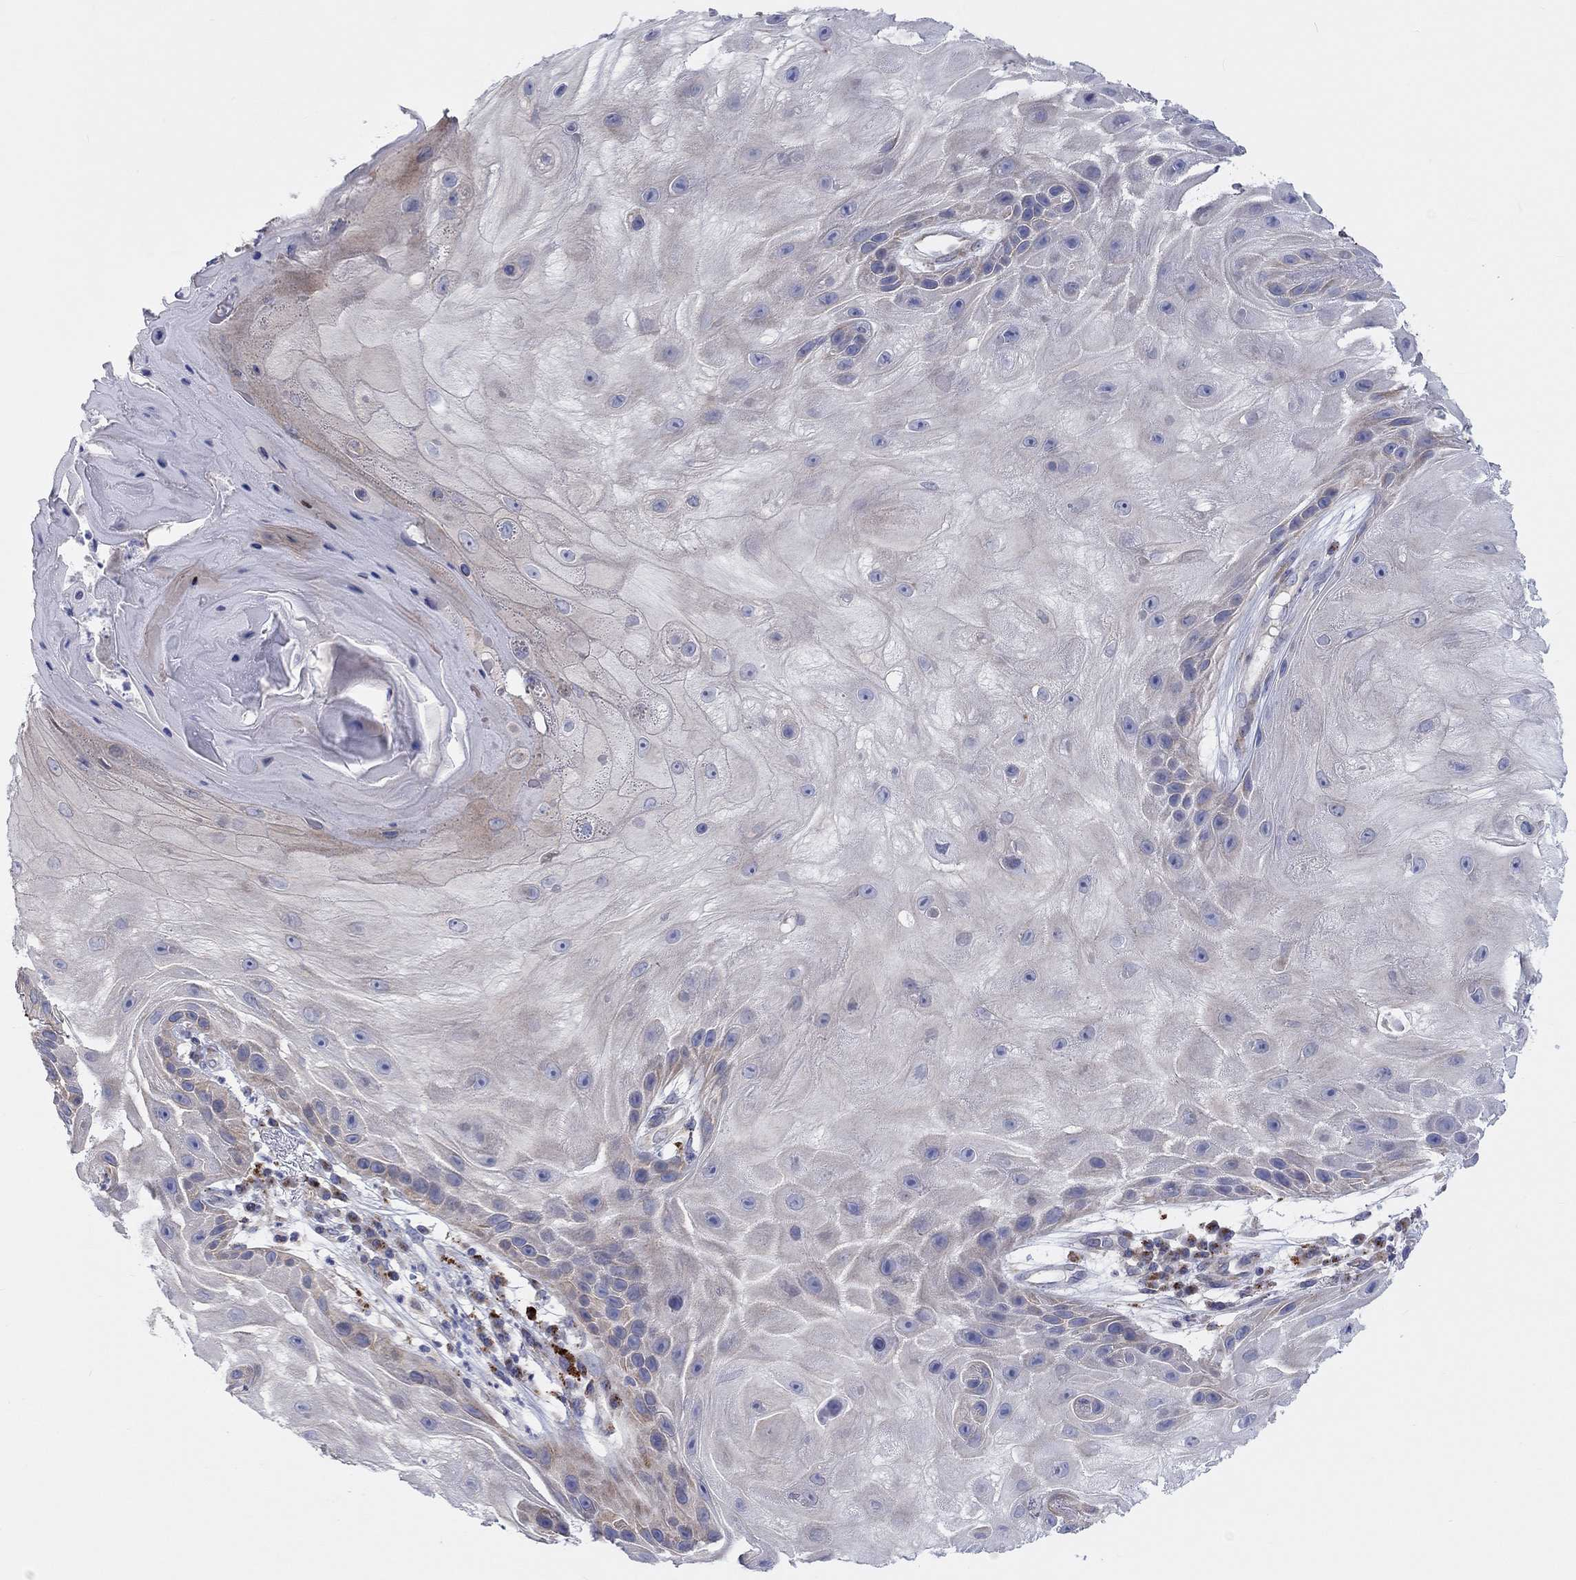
{"staining": {"intensity": "weak", "quantity": "<25%", "location": "cytoplasmic/membranous"}, "tissue": "skin cancer", "cell_type": "Tumor cells", "image_type": "cancer", "snomed": [{"axis": "morphology", "description": "Normal tissue, NOS"}, {"axis": "morphology", "description": "Squamous cell carcinoma, NOS"}, {"axis": "topography", "description": "Skin"}], "caption": "Immunohistochemical staining of skin squamous cell carcinoma reveals no significant positivity in tumor cells. (DAB (3,3'-diaminobenzidine) IHC with hematoxylin counter stain).", "gene": "BCO2", "patient": {"sex": "male", "age": 79}}